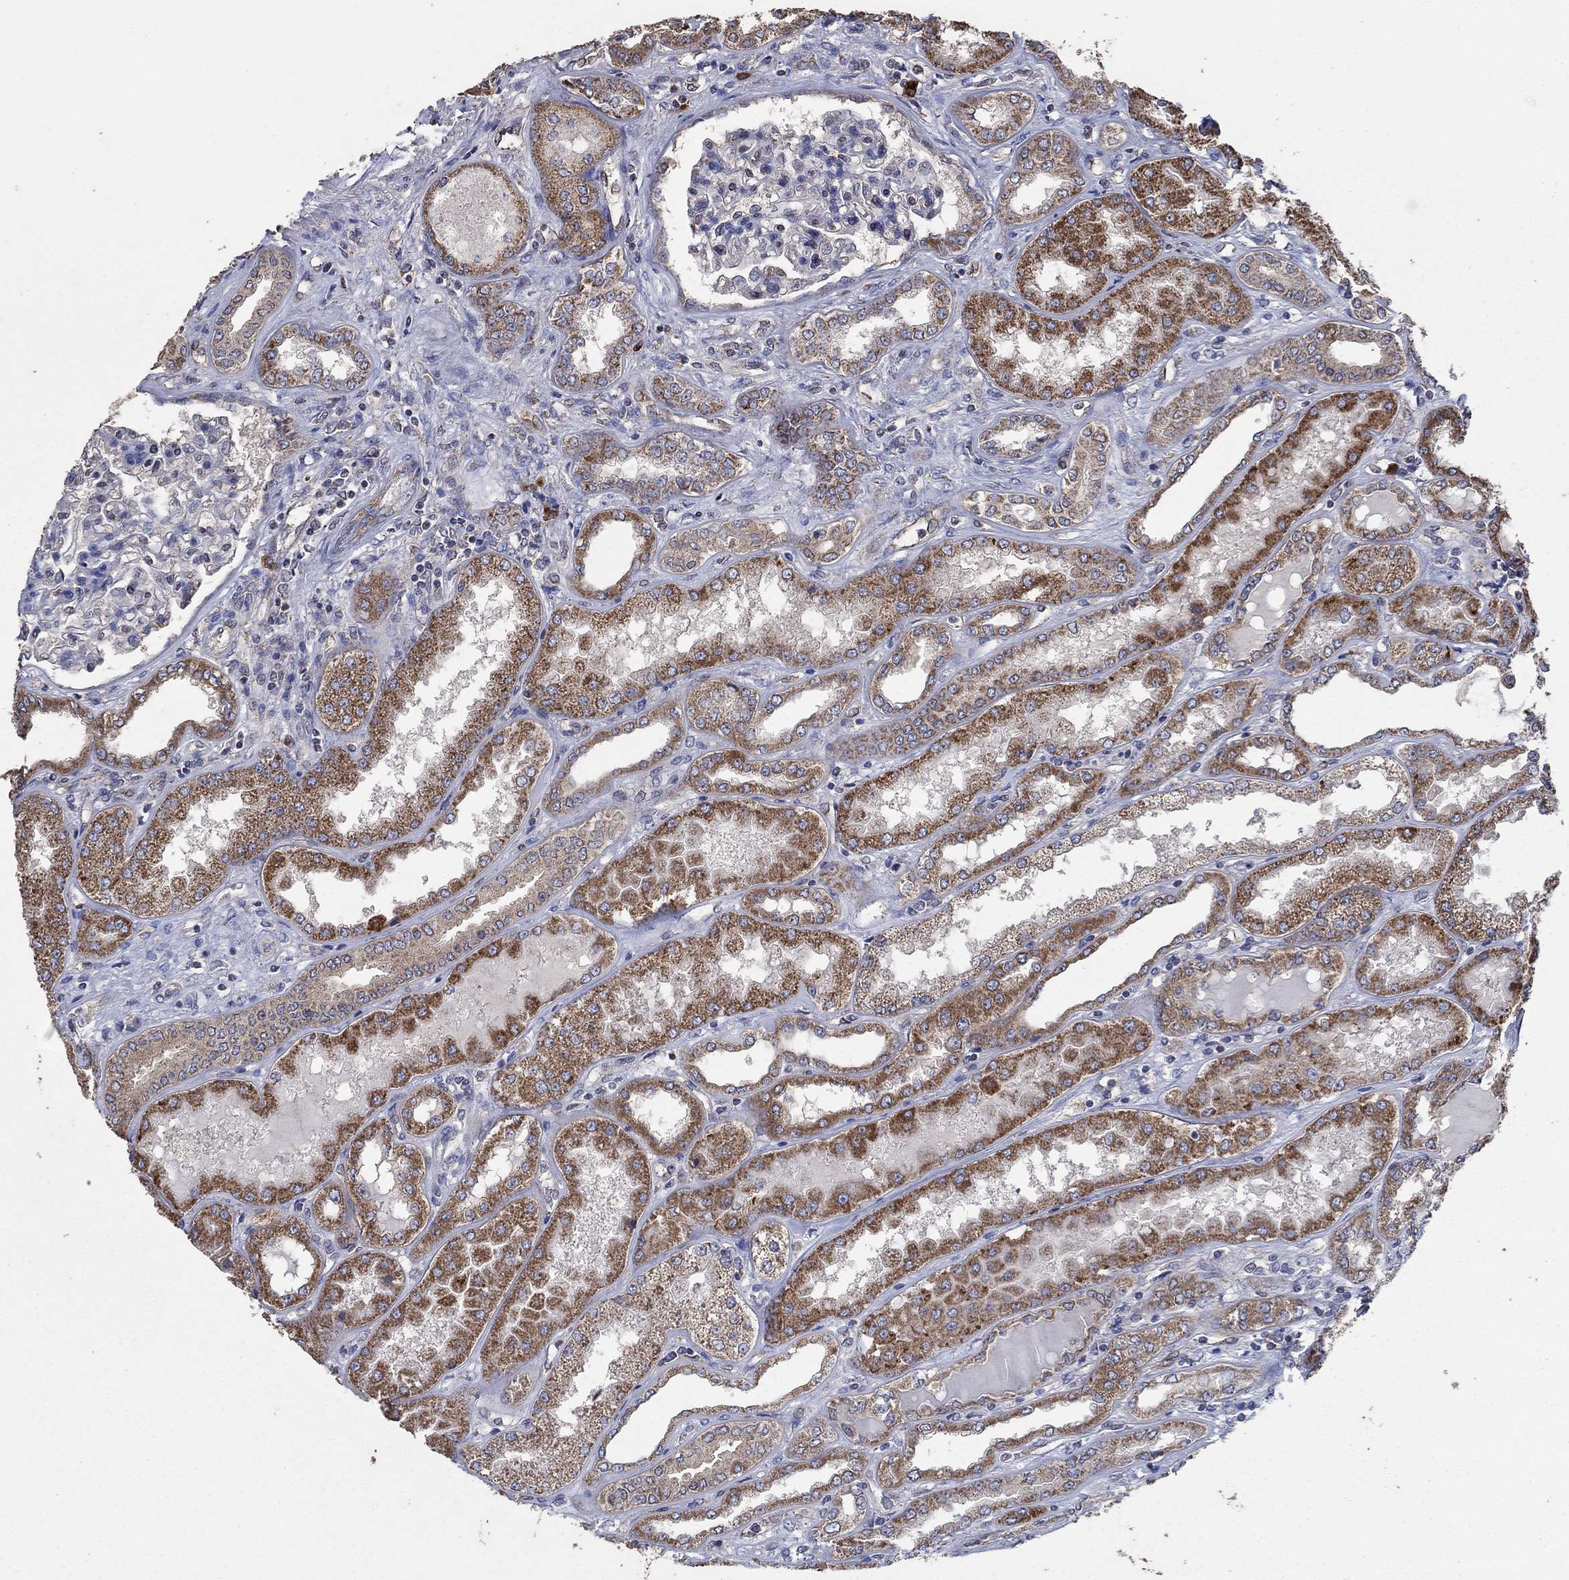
{"staining": {"intensity": "negative", "quantity": "none", "location": "none"}, "tissue": "kidney", "cell_type": "Cells in glomeruli", "image_type": "normal", "snomed": [{"axis": "morphology", "description": "Normal tissue, NOS"}, {"axis": "topography", "description": "Kidney"}], "caption": "Immunohistochemistry of normal kidney shows no staining in cells in glomeruli. (IHC, brightfield microscopy, high magnification).", "gene": "HID1", "patient": {"sex": "female", "age": 56}}